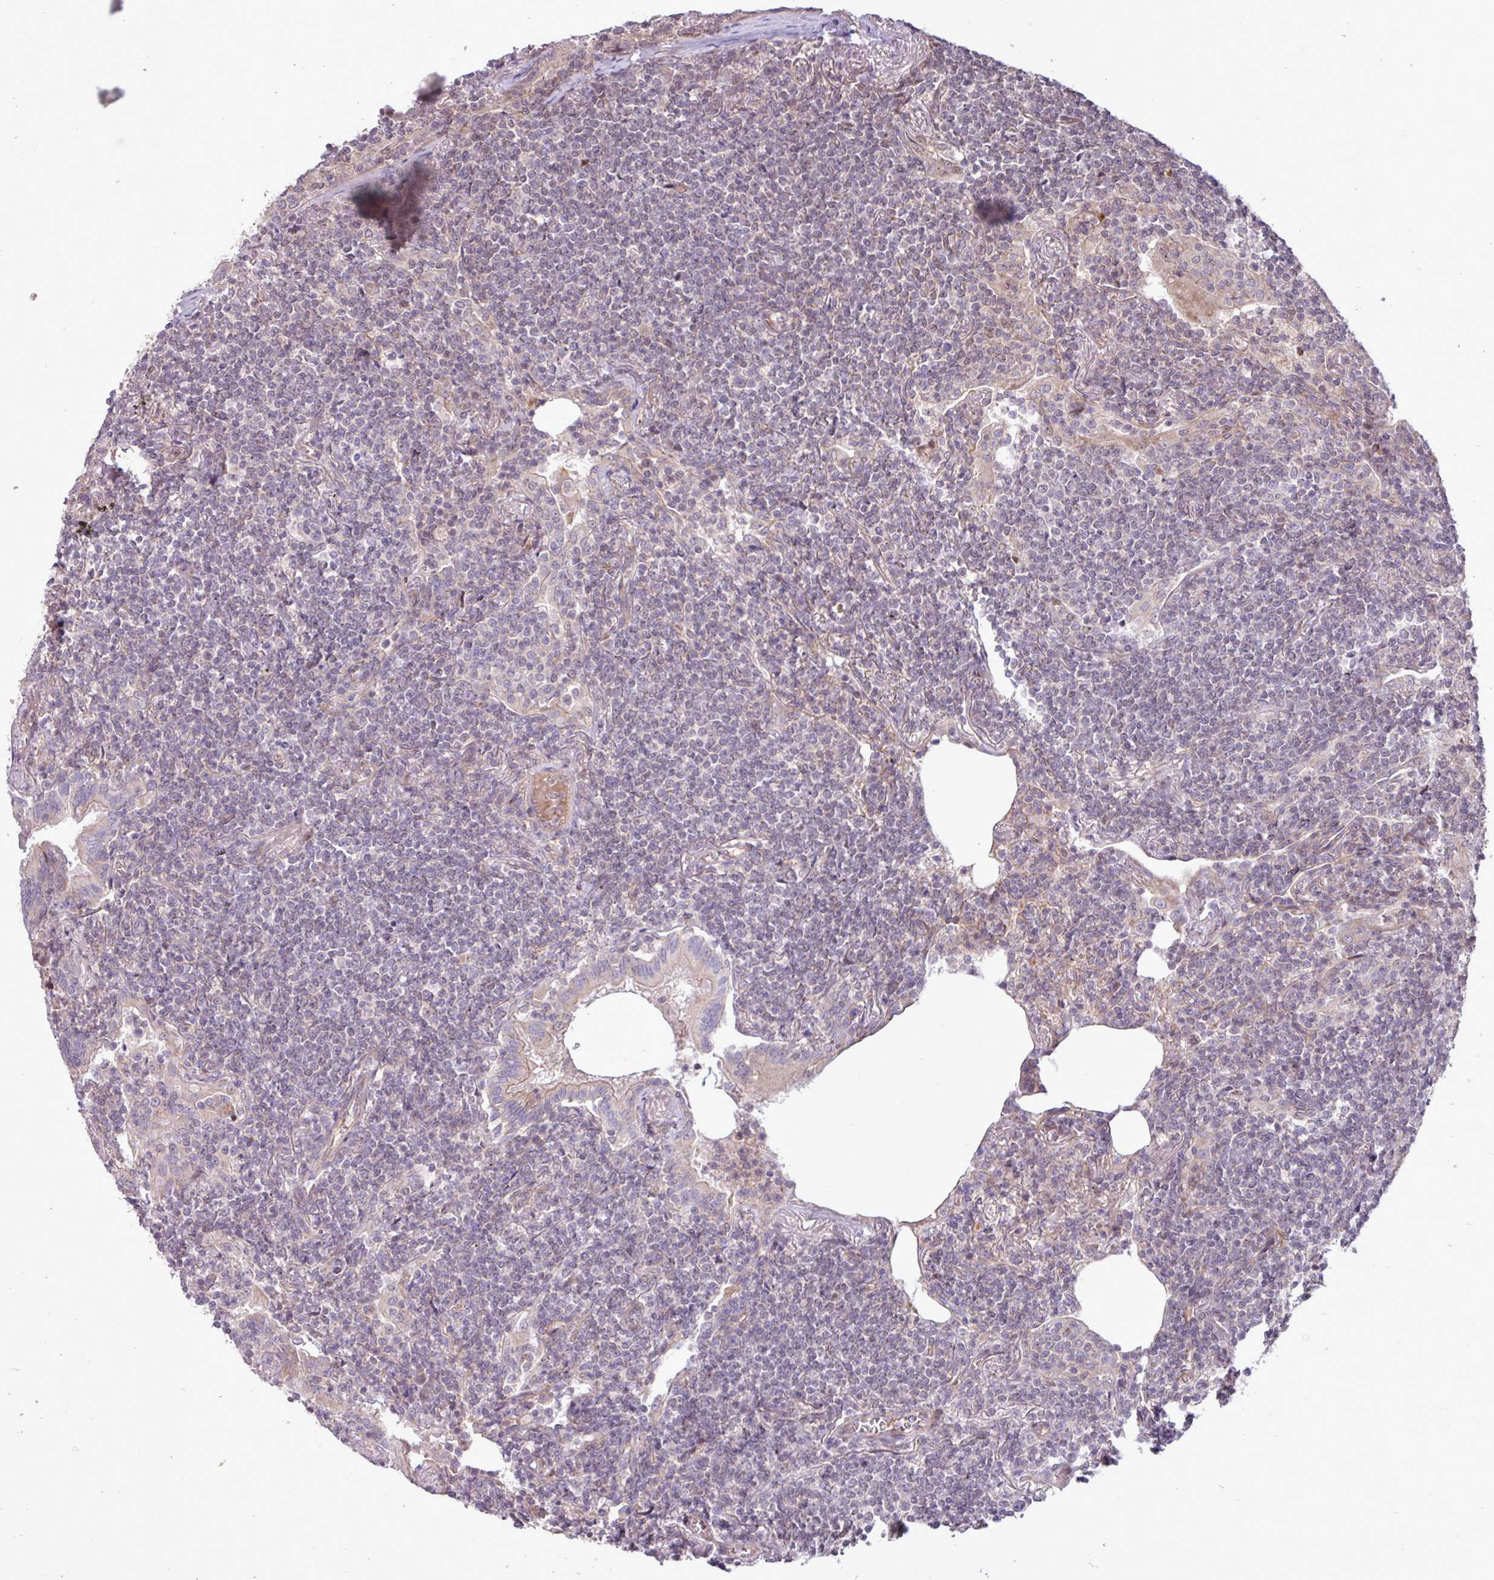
{"staining": {"intensity": "negative", "quantity": "none", "location": "none"}, "tissue": "lymphoma", "cell_type": "Tumor cells", "image_type": "cancer", "snomed": [{"axis": "morphology", "description": "Malignant lymphoma, non-Hodgkin's type, Low grade"}, {"axis": "topography", "description": "Lung"}], "caption": "An immunohistochemistry (IHC) histopathology image of low-grade malignant lymphoma, non-Hodgkin's type is shown. There is no staining in tumor cells of low-grade malignant lymphoma, non-Hodgkin's type. (DAB IHC visualized using brightfield microscopy, high magnification).", "gene": "PDPR", "patient": {"sex": "female", "age": 71}}